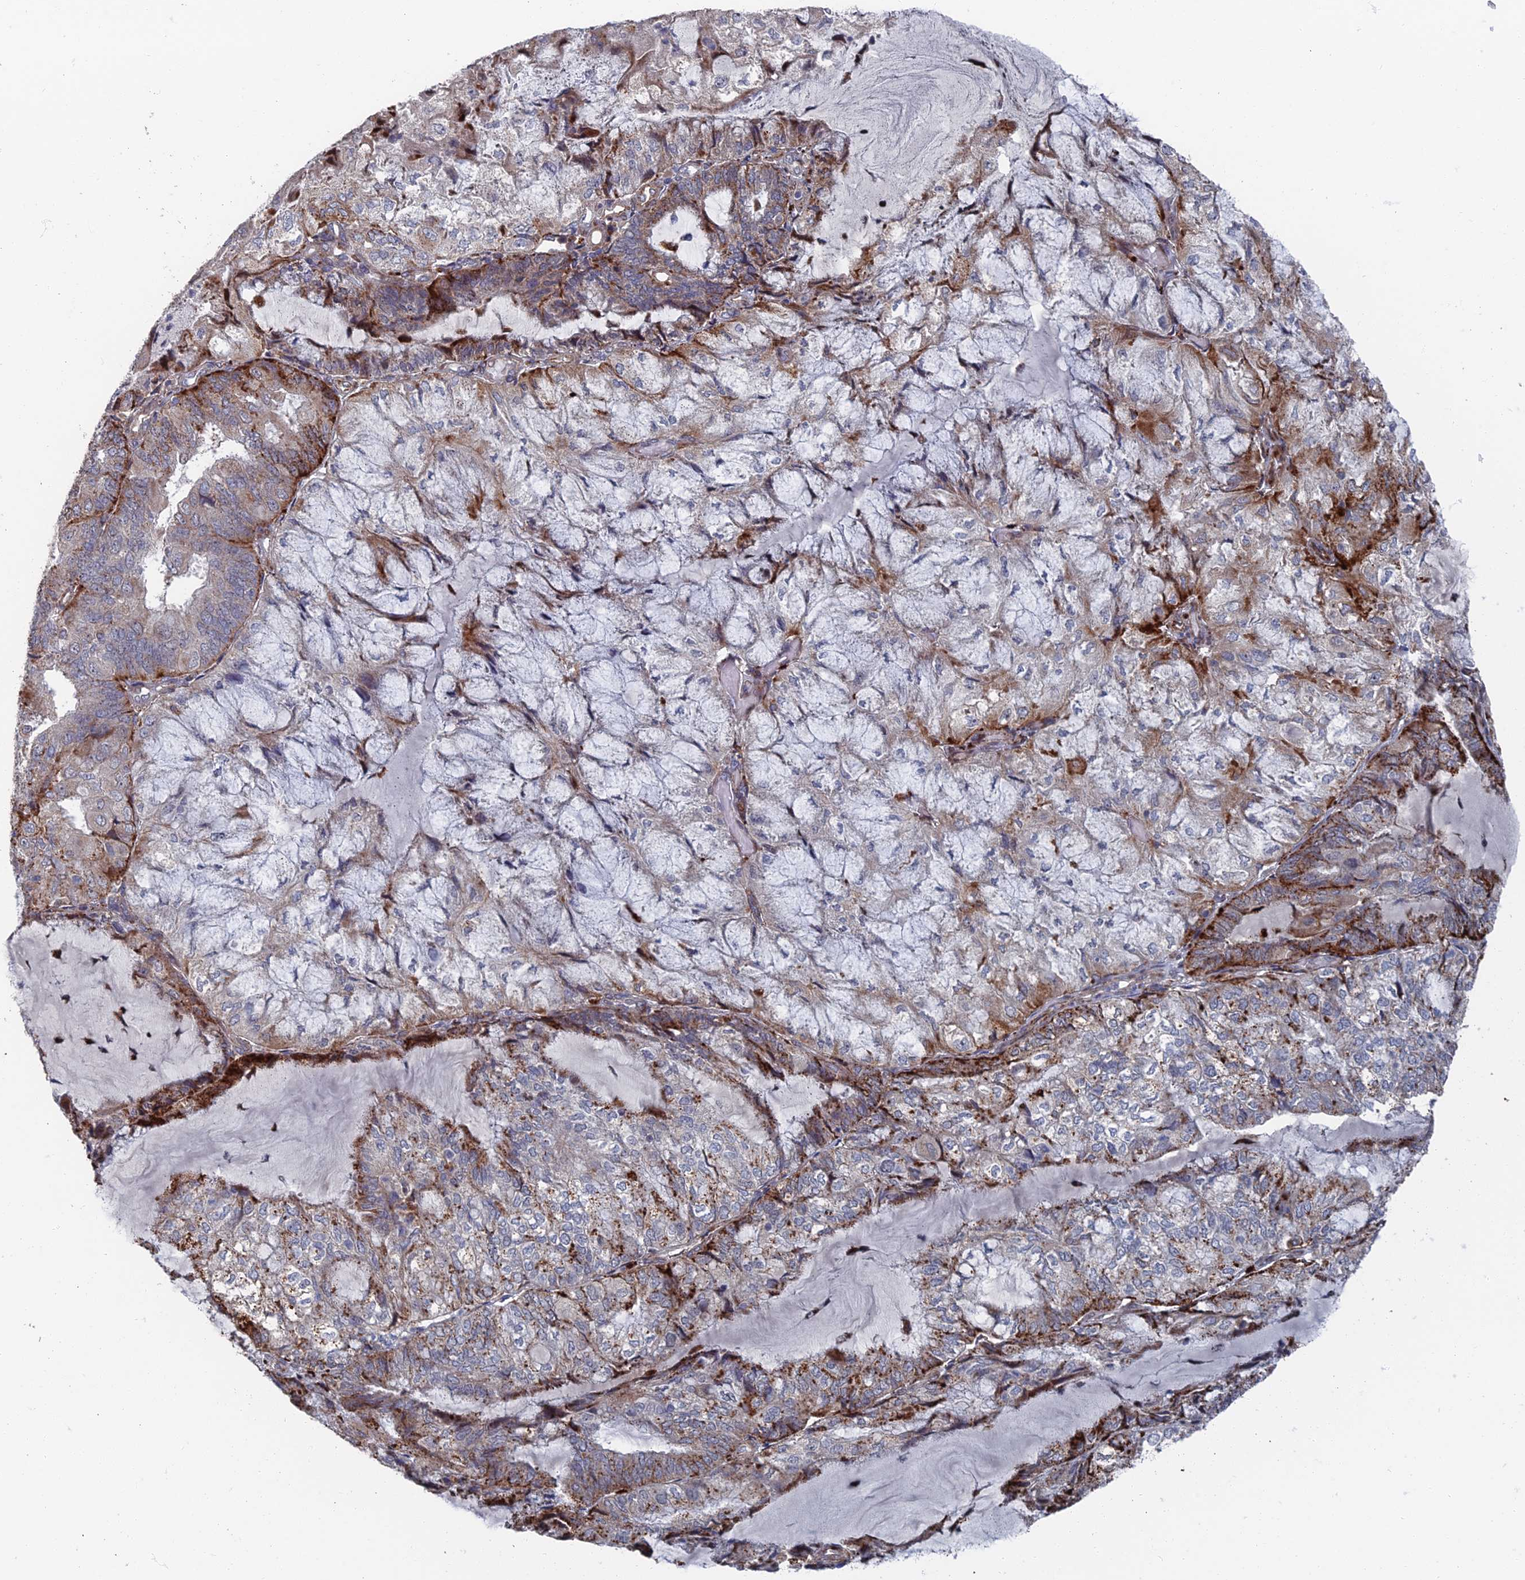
{"staining": {"intensity": "strong", "quantity": "<25%", "location": "cytoplasmic/membranous"}, "tissue": "endometrial cancer", "cell_type": "Tumor cells", "image_type": "cancer", "snomed": [{"axis": "morphology", "description": "Adenocarcinoma, NOS"}, {"axis": "topography", "description": "Endometrium"}], "caption": "Immunohistochemistry (DAB) staining of endometrial cancer (adenocarcinoma) exhibits strong cytoplasmic/membranous protein staining in approximately <25% of tumor cells.", "gene": "GTF2IRD1", "patient": {"sex": "female", "age": 81}}